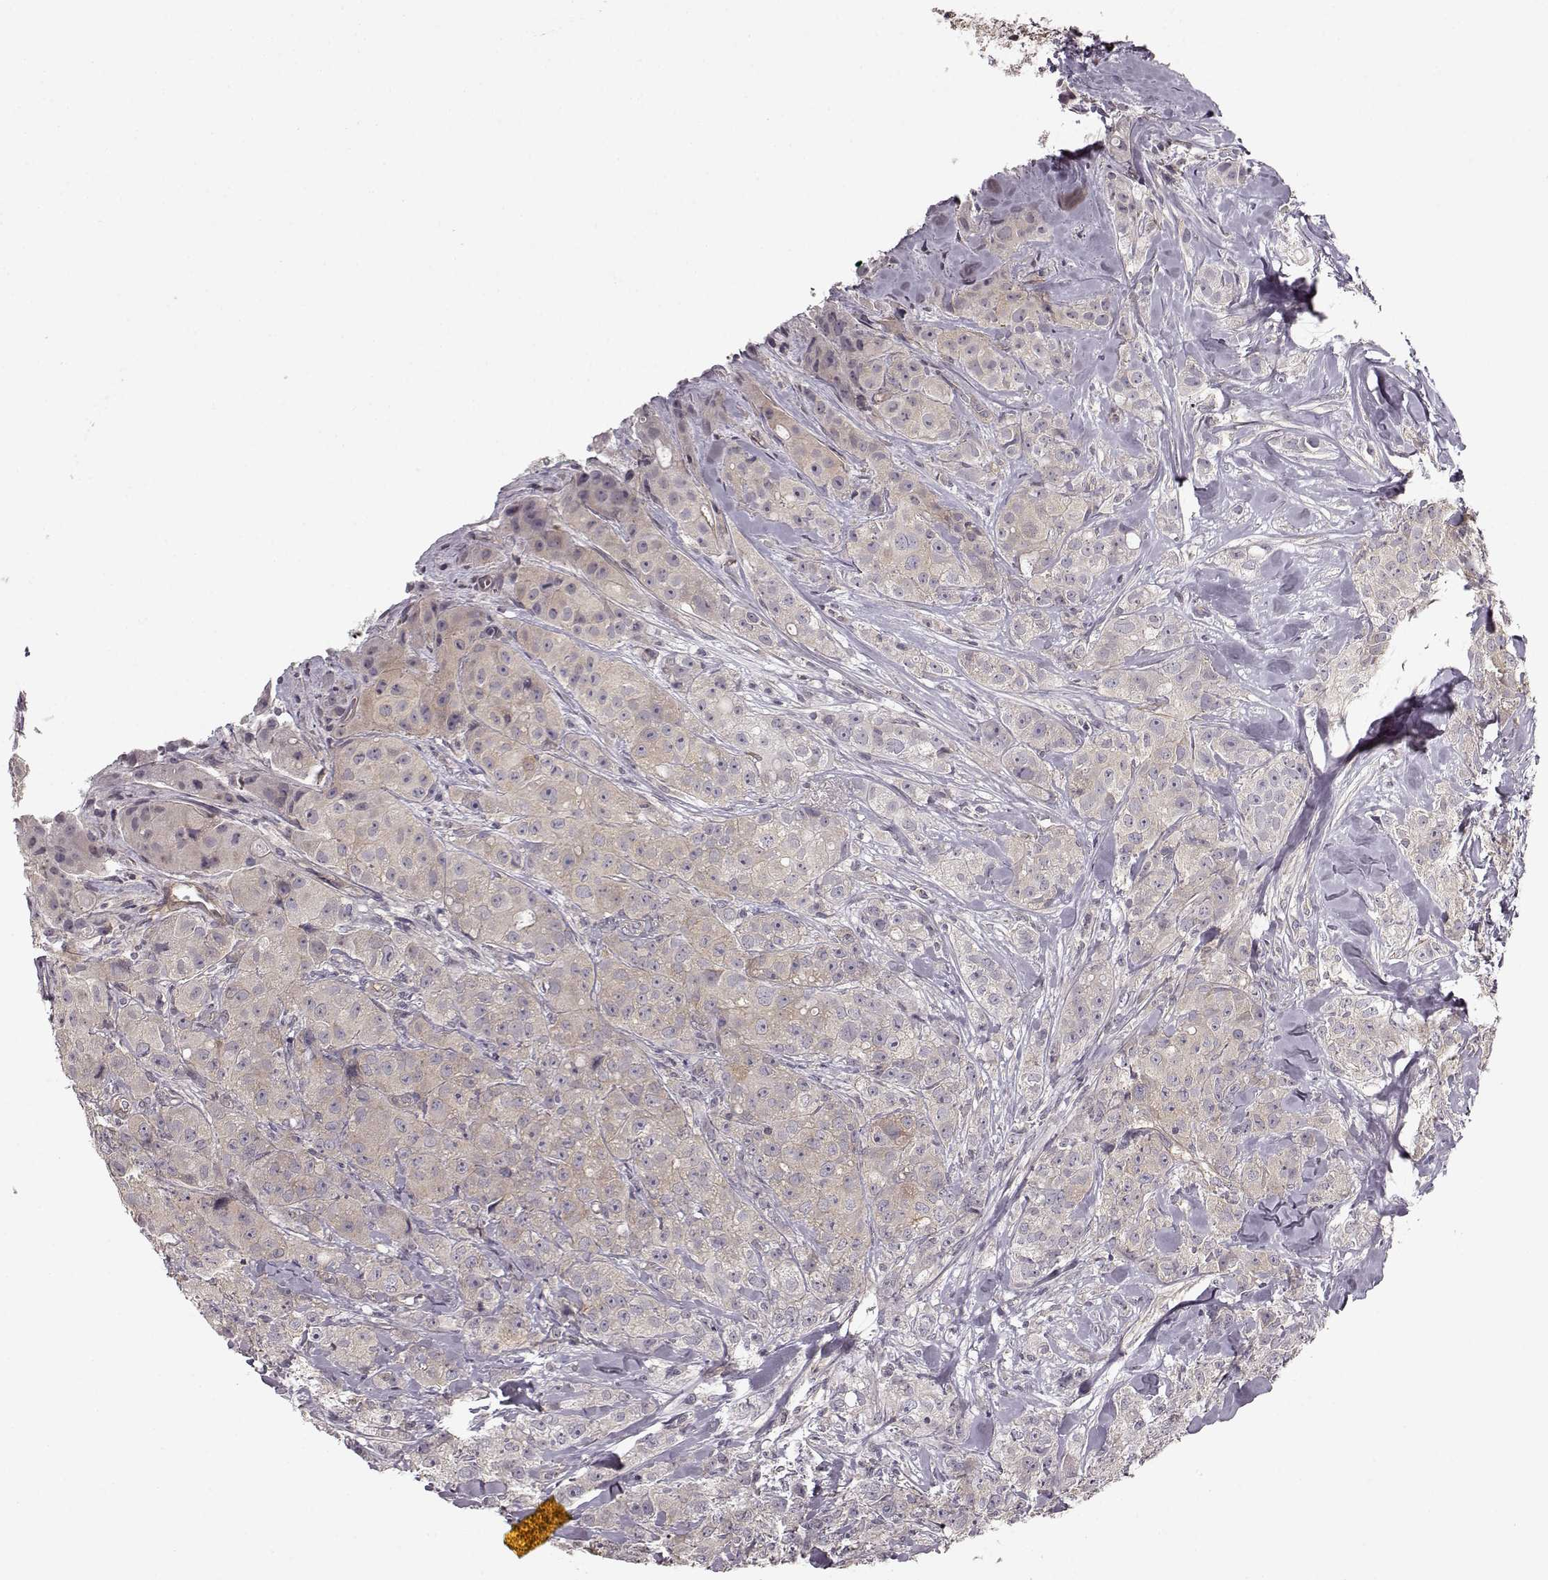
{"staining": {"intensity": "negative", "quantity": "none", "location": "none"}, "tissue": "breast cancer", "cell_type": "Tumor cells", "image_type": "cancer", "snomed": [{"axis": "morphology", "description": "Duct carcinoma"}, {"axis": "topography", "description": "Breast"}], "caption": "Immunohistochemistry histopathology image of neoplastic tissue: human breast cancer (infiltrating ductal carcinoma) stained with DAB (3,3'-diaminobenzidine) displays no significant protein expression in tumor cells.", "gene": "SLAIN2", "patient": {"sex": "female", "age": 43}}